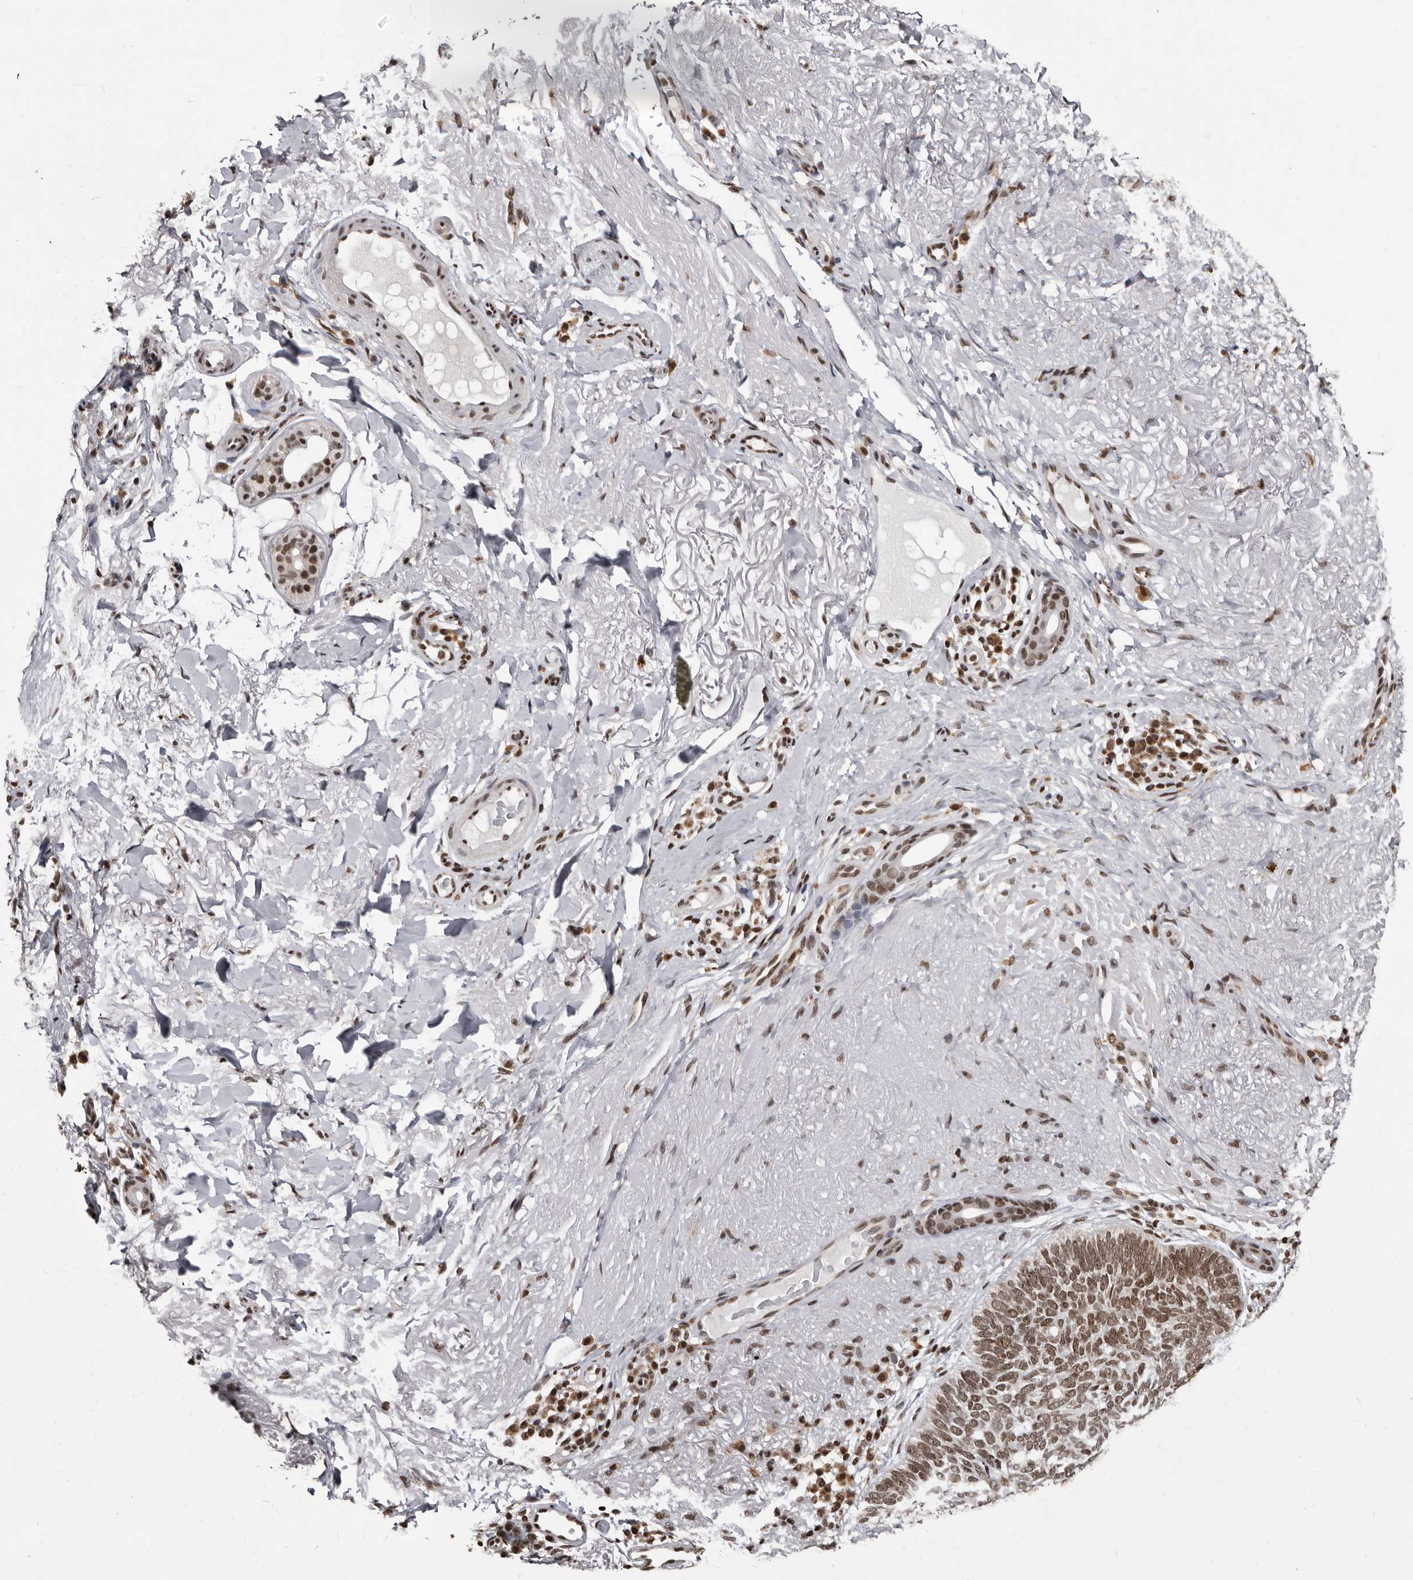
{"staining": {"intensity": "moderate", "quantity": ">75%", "location": "nuclear"}, "tissue": "skin cancer", "cell_type": "Tumor cells", "image_type": "cancer", "snomed": [{"axis": "morphology", "description": "Basal cell carcinoma"}, {"axis": "topography", "description": "Skin"}], "caption": "The photomicrograph exhibits a brown stain indicating the presence of a protein in the nuclear of tumor cells in skin cancer.", "gene": "THUMPD1", "patient": {"sex": "female", "age": 85}}